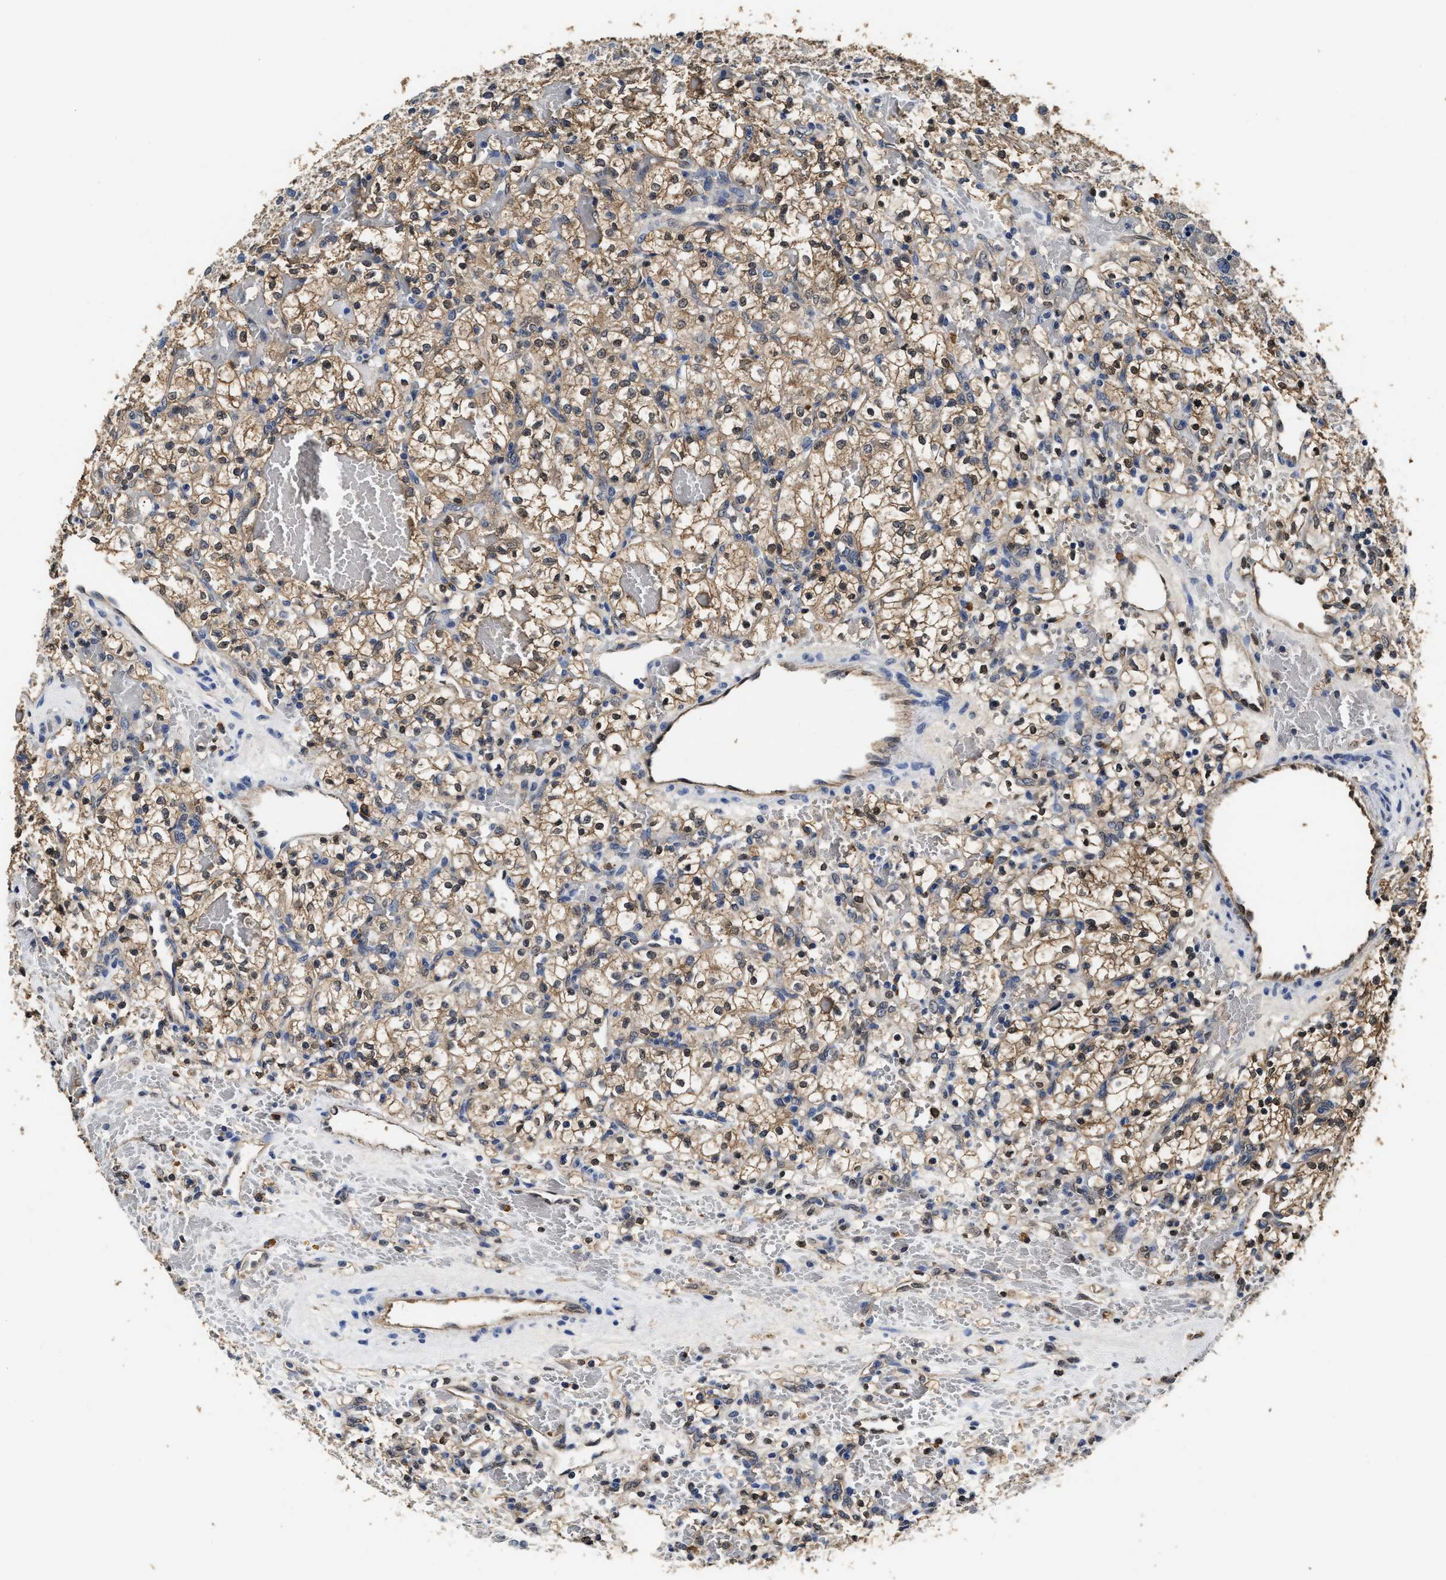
{"staining": {"intensity": "weak", "quantity": ">75%", "location": "cytoplasmic/membranous,nuclear"}, "tissue": "renal cancer", "cell_type": "Tumor cells", "image_type": "cancer", "snomed": [{"axis": "morphology", "description": "Adenocarcinoma, NOS"}, {"axis": "topography", "description": "Kidney"}], "caption": "Protein positivity by immunohistochemistry (IHC) shows weak cytoplasmic/membranous and nuclear staining in about >75% of tumor cells in renal adenocarcinoma.", "gene": "YWHAE", "patient": {"sex": "female", "age": 60}}